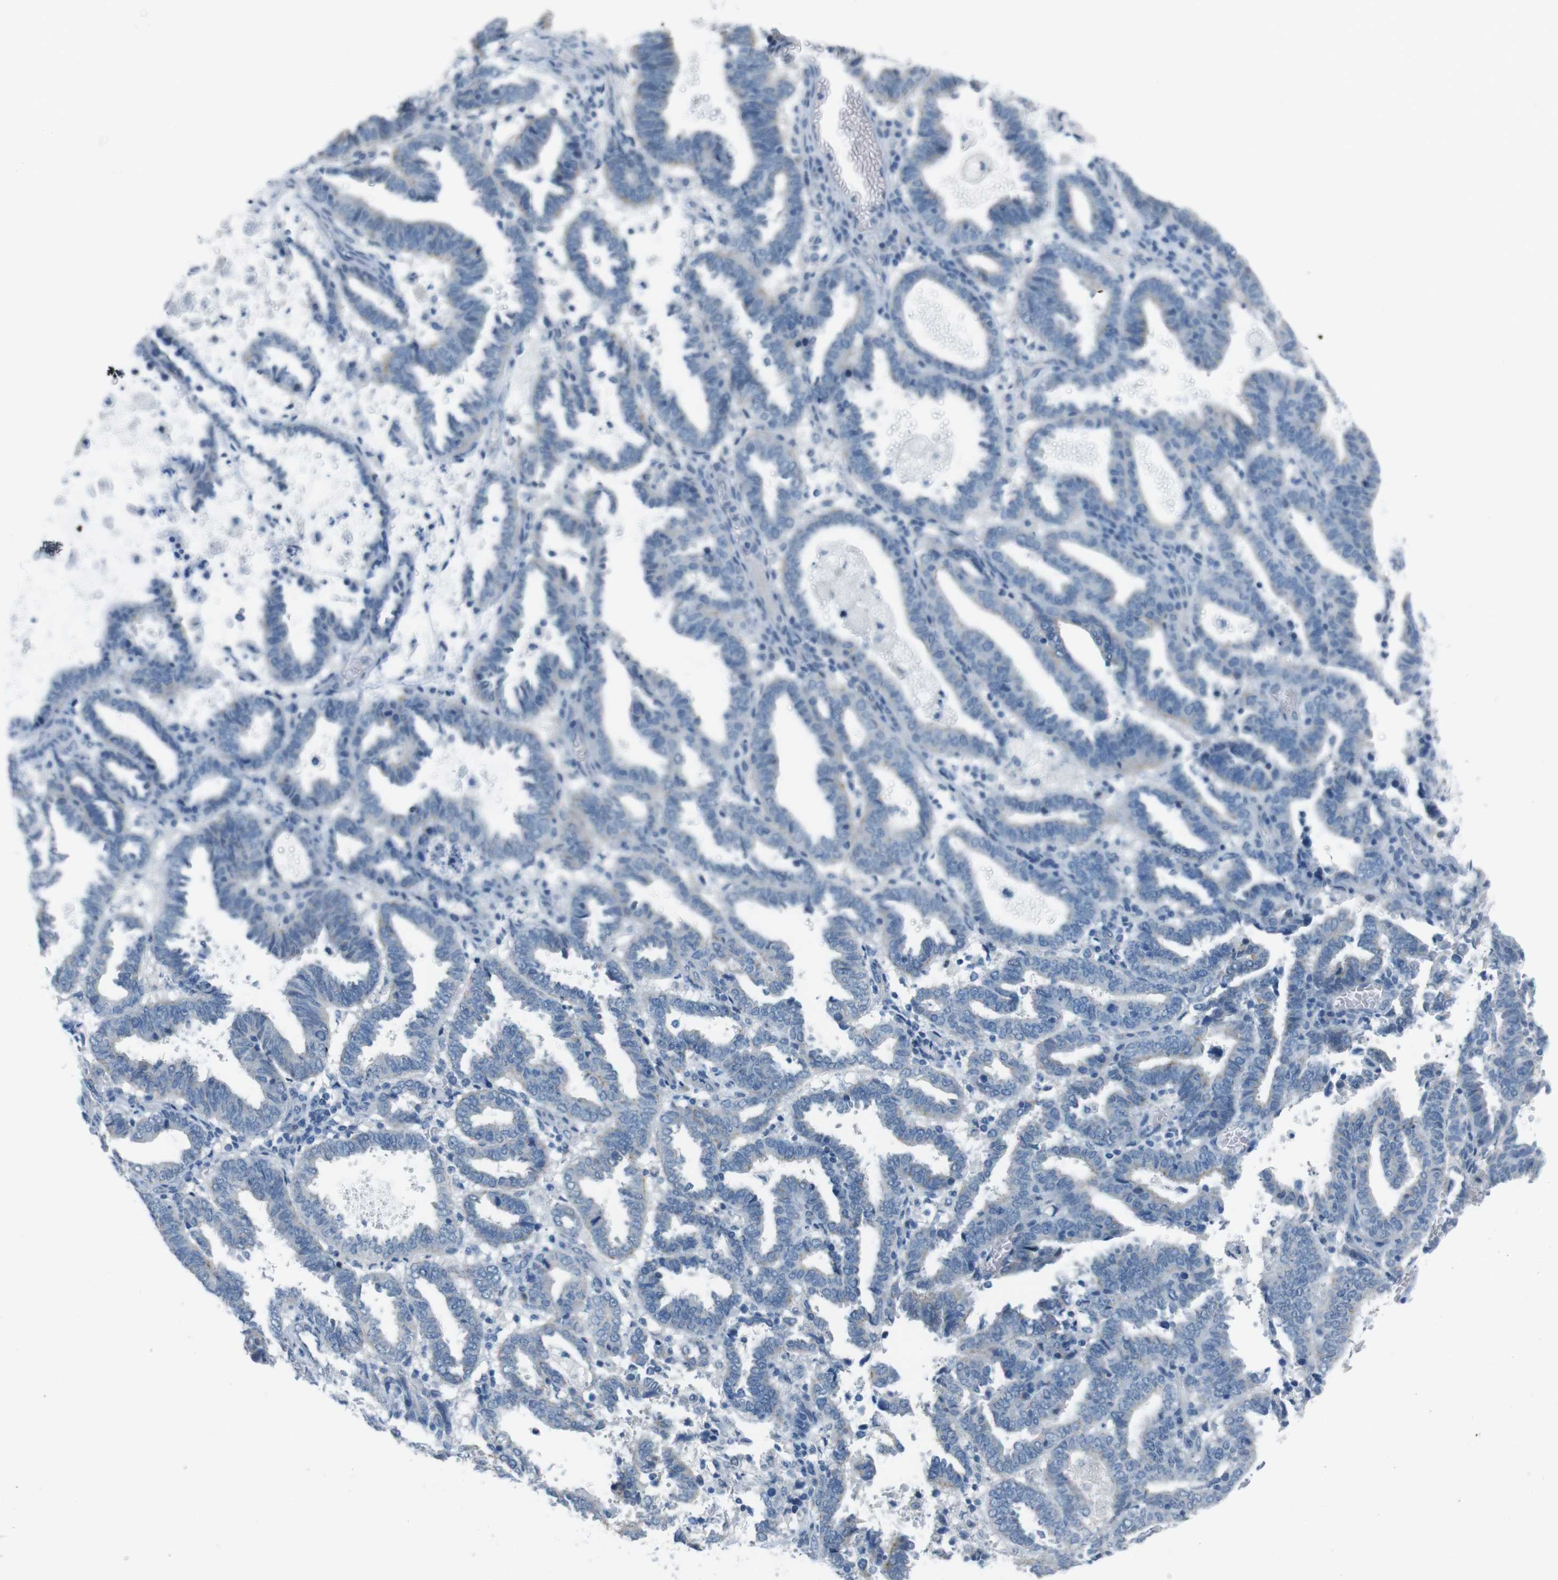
{"staining": {"intensity": "negative", "quantity": "none", "location": "none"}, "tissue": "endometrial cancer", "cell_type": "Tumor cells", "image_type": "cancer", "snomed": [{"axis": "morphology", "description": "Adenocarcinoma, NOS"}, {"axis": "topography", "description": "Uterus"}], "caption": "Protein analysis of adenocarcinoma (endometrial) exhibits no significant staining in tumor cells.", "gene": "HRH2", "patient": {"sex": "female", "age": 83}}